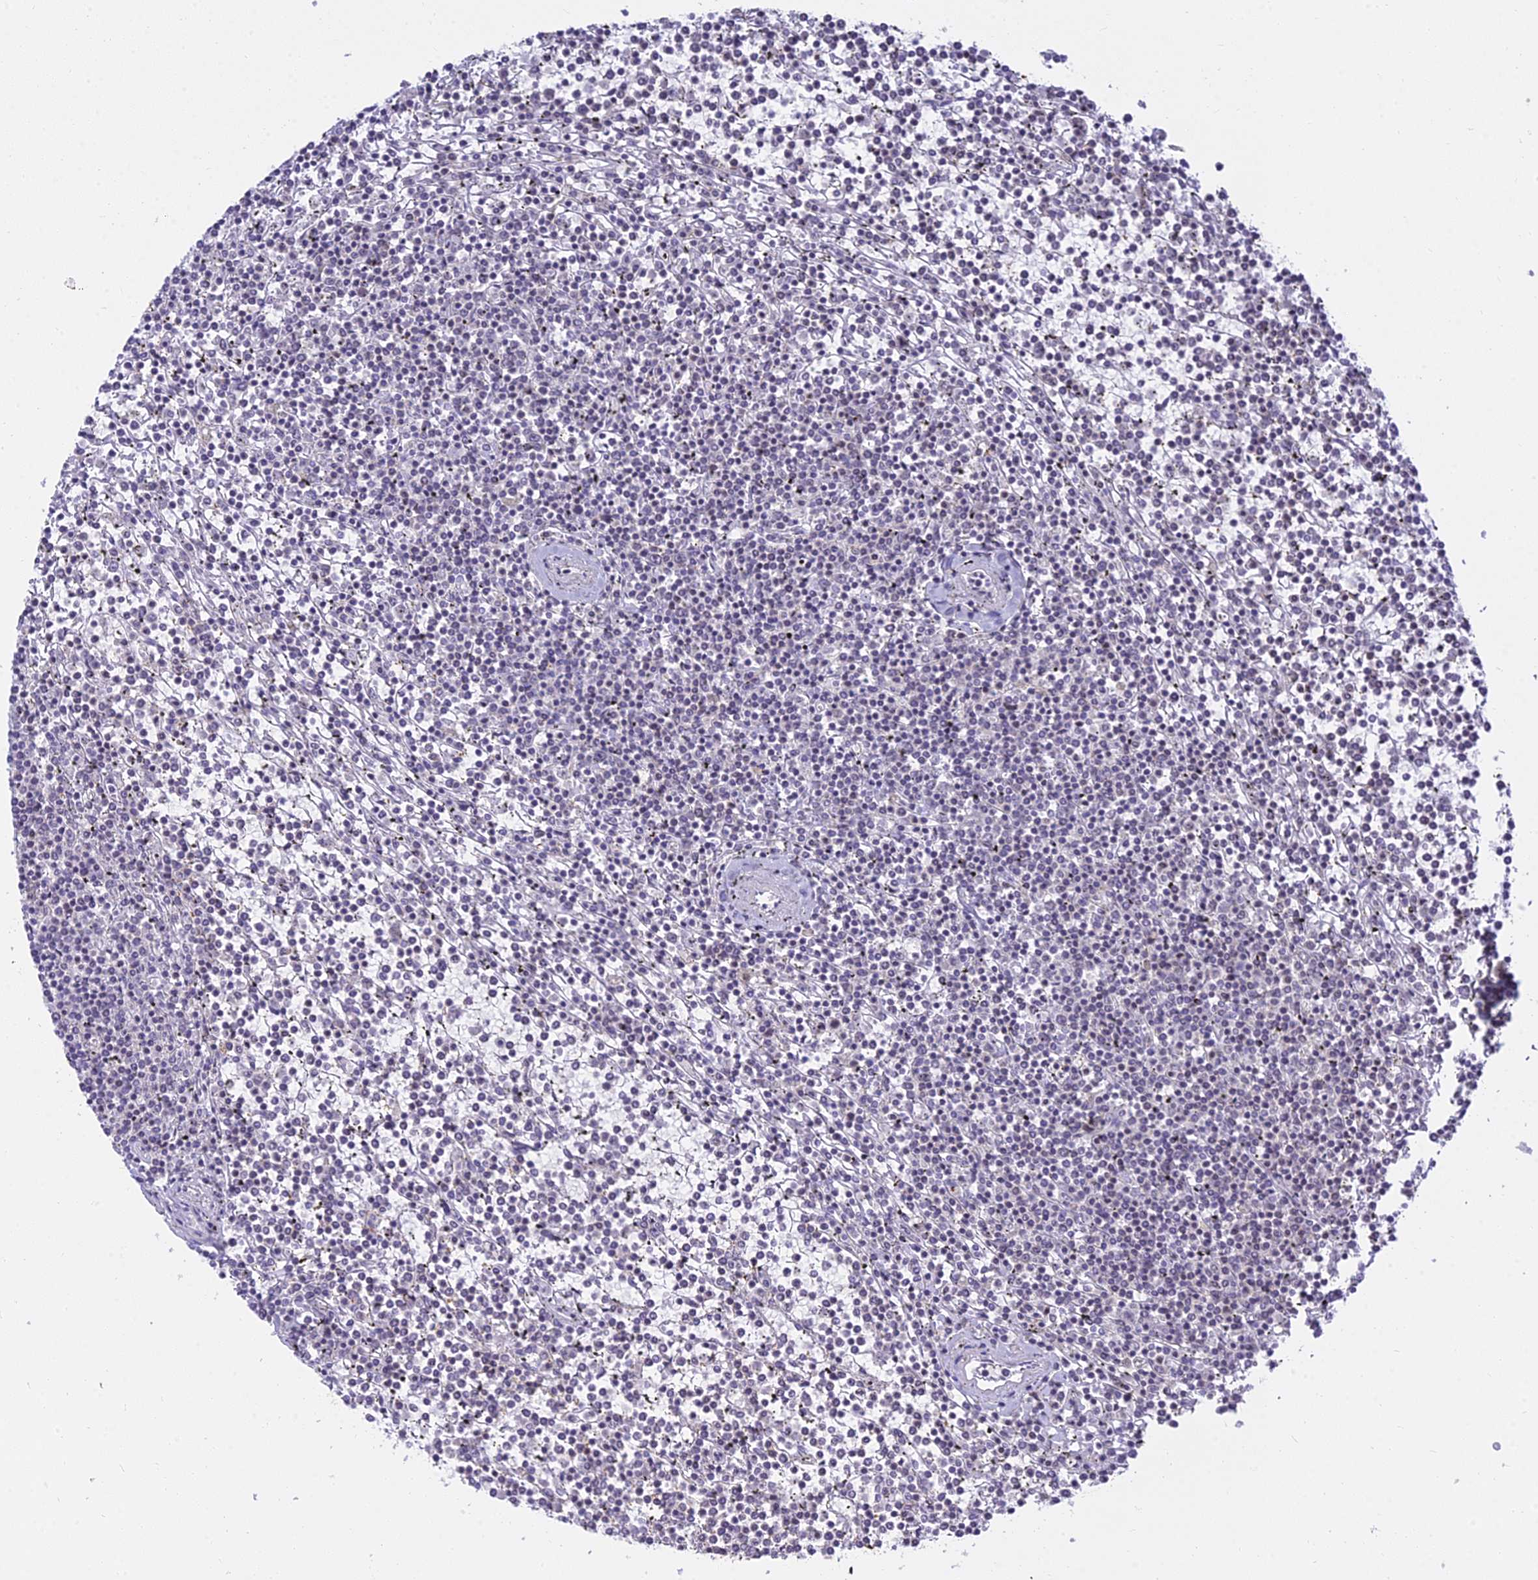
{"staining": {"intensity": "negative", "quantity": "none", "location": "none"}, "tissue": "lymphoma", "cell_type": "Tumor cells", "image_type": "cancer", "snomed": [{"axis": "morphology", "description": "Malignant lymphoma, non-Hodgkin's type, Low grade"}, {"axis": "topography", "description": "Spleen"}], "caption": "Tumor cells are negative for protein expression in human malignant lymphoma, non-Hodgkin's type (low-grade).", "gene": "TMEM40", "patient": {"sex": "female", "age": 19}}